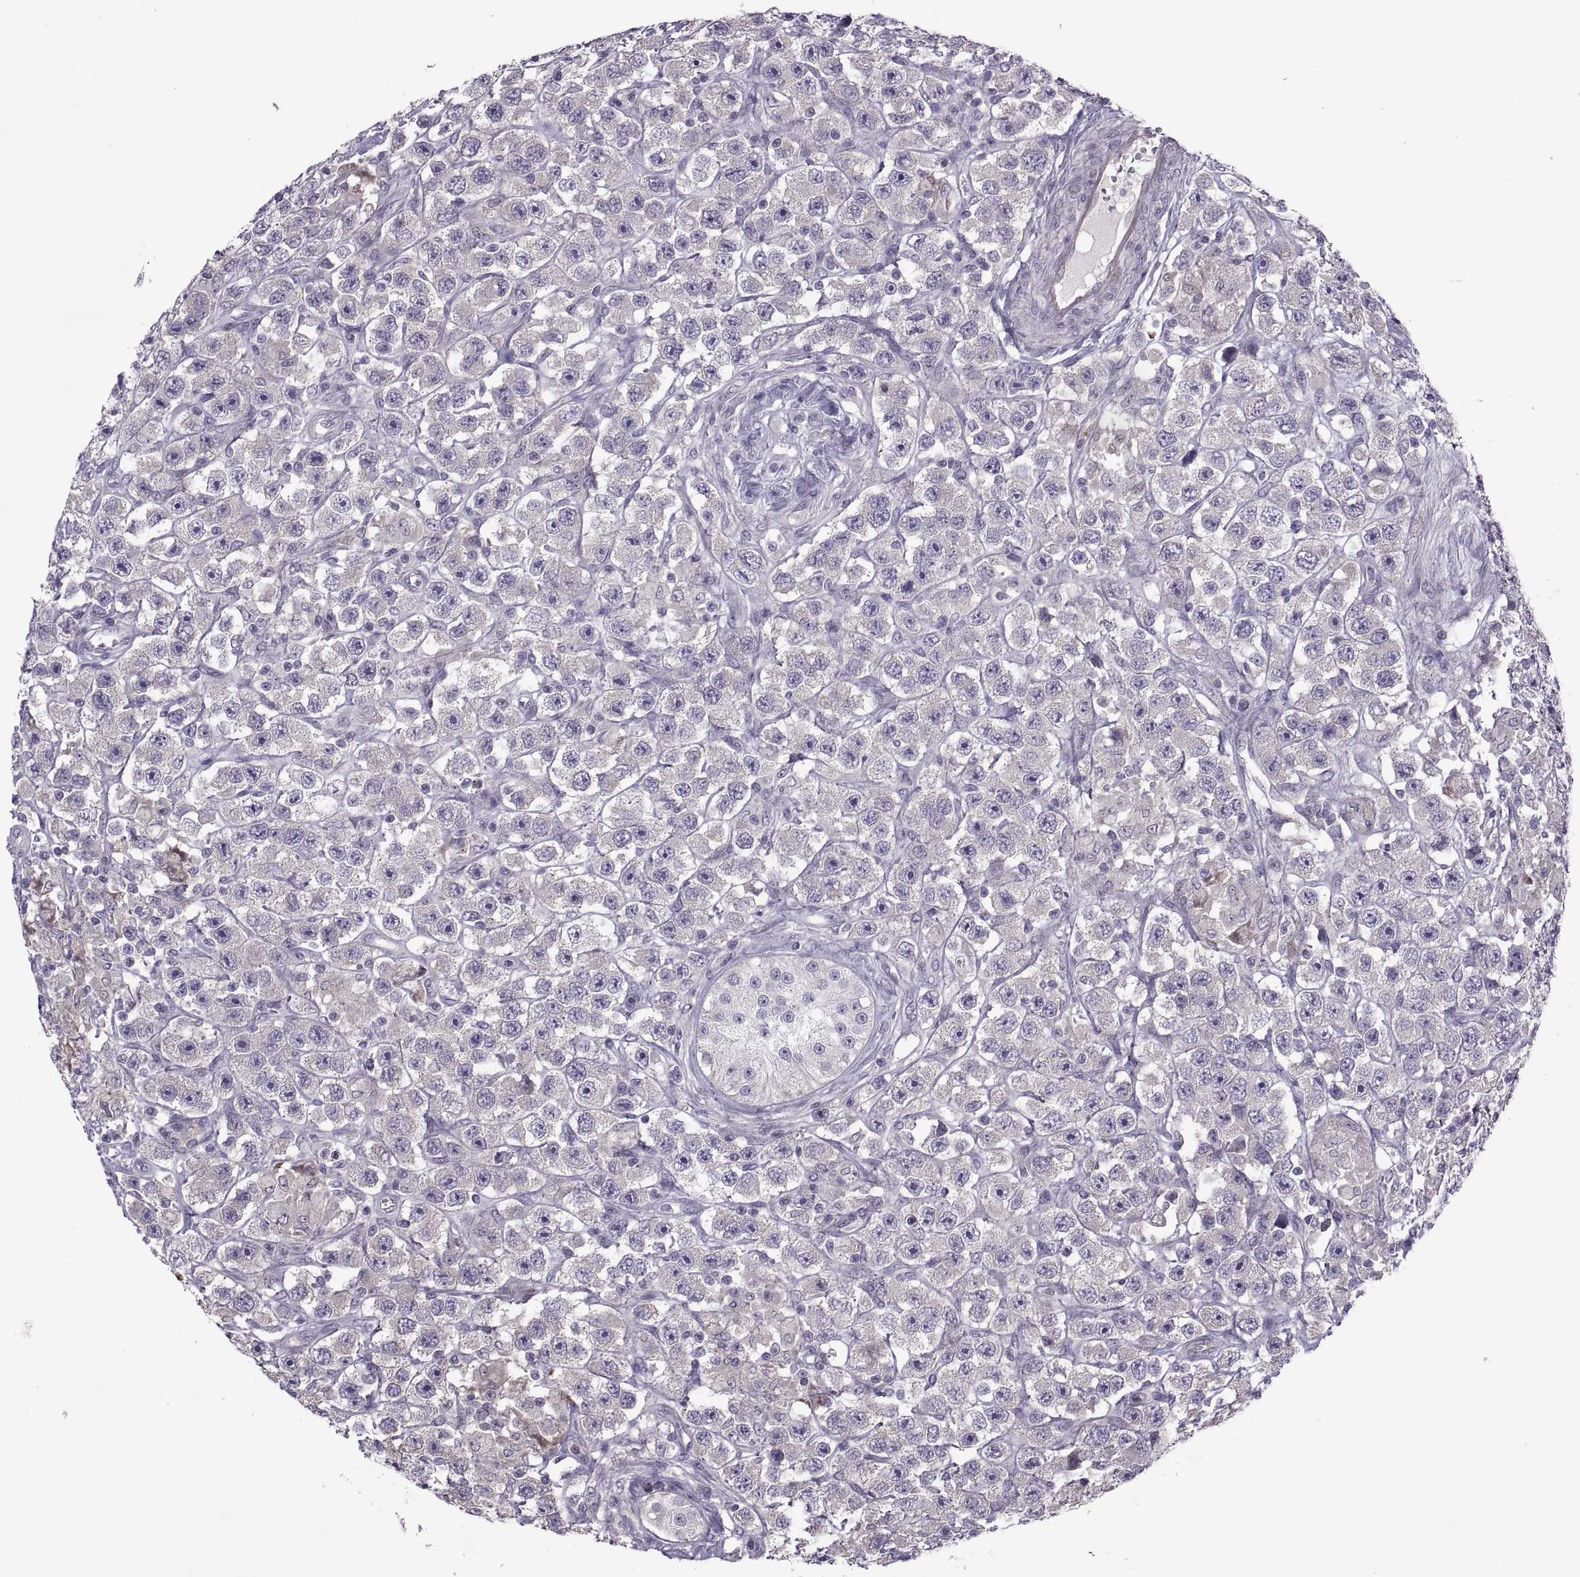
{"staining": {"intensity": "negative", "quantity": "none", "location": "none"}, "tissue": "testis cancer", "cell_type": "Tumor cells", "image_type": "cancer", "snomed": [{"axis": "morphology", "description": "Seminoma, NOS"}, {"axis": "topography", "description": "Testis"}], "caption": "DAB (3,3'-diaminobenzidine) immunohistochemical staining of human testis cancer (seminoma) demonstrates no significant positivity in tumor cells.", "gene": "ODF3", "patient": {"sex": "male", "age": 45}}